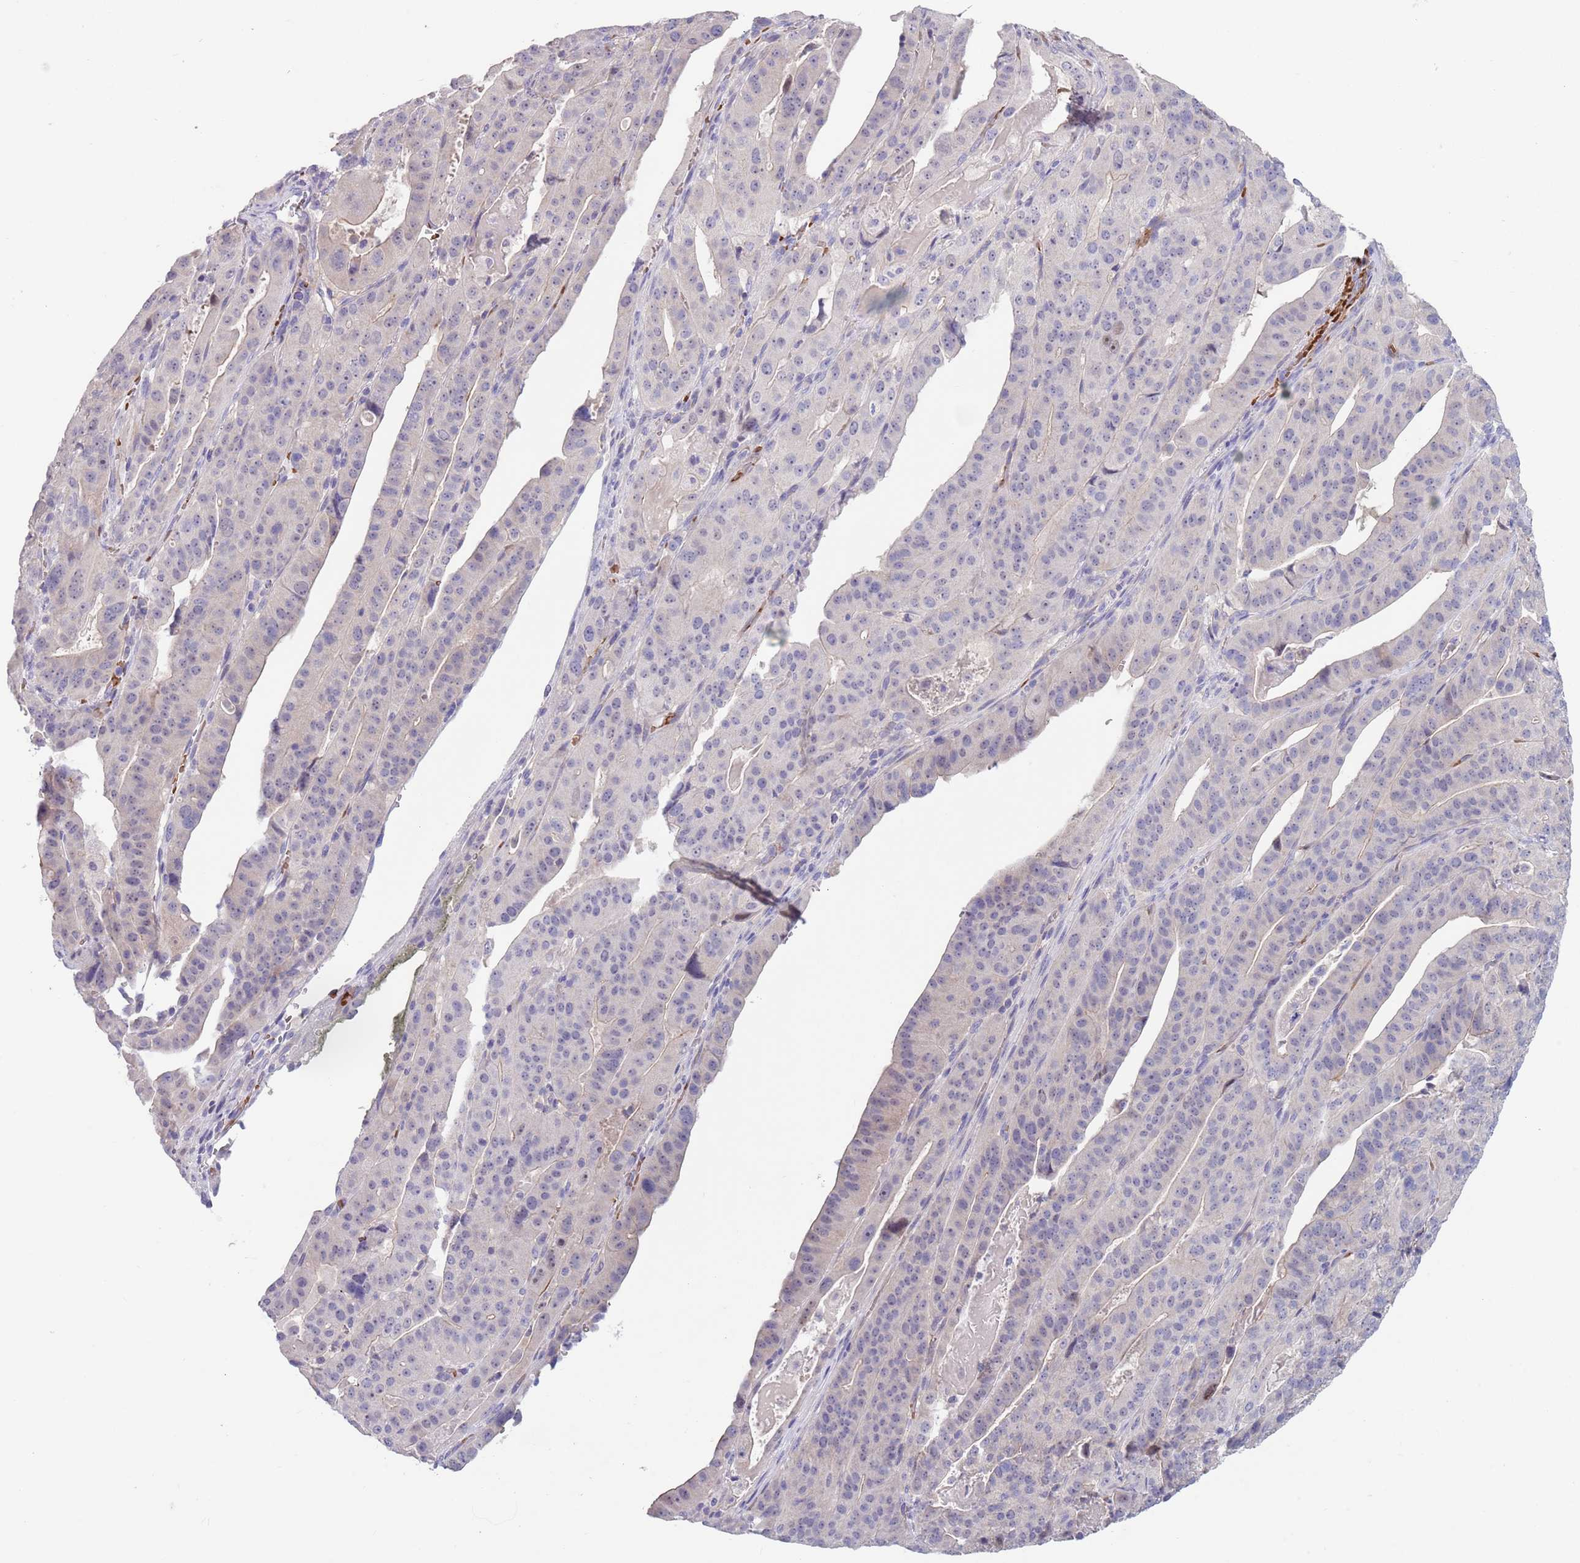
{"staining": {"intensity": "negative", "quantity": "none", "location": "none"}, "tissue": "stomach cancer", "cell_type": "Tumor cells", "image_type": "cancer", "snomed": [{"axis": "morphology", "description": "Adenocarcinoma, NOS"}, {"axis": "topography", "description": "Stomach"}], "caption": "Stomach cancer was stained to show a protein in brown. There is no significant staining in tumor cells. (DAB immunohistochemistry (IHC) visualized using brightfield microscopy, high magnification).", "gene": "ZNF14", "patient": {"sex": "male", "age": 48}}